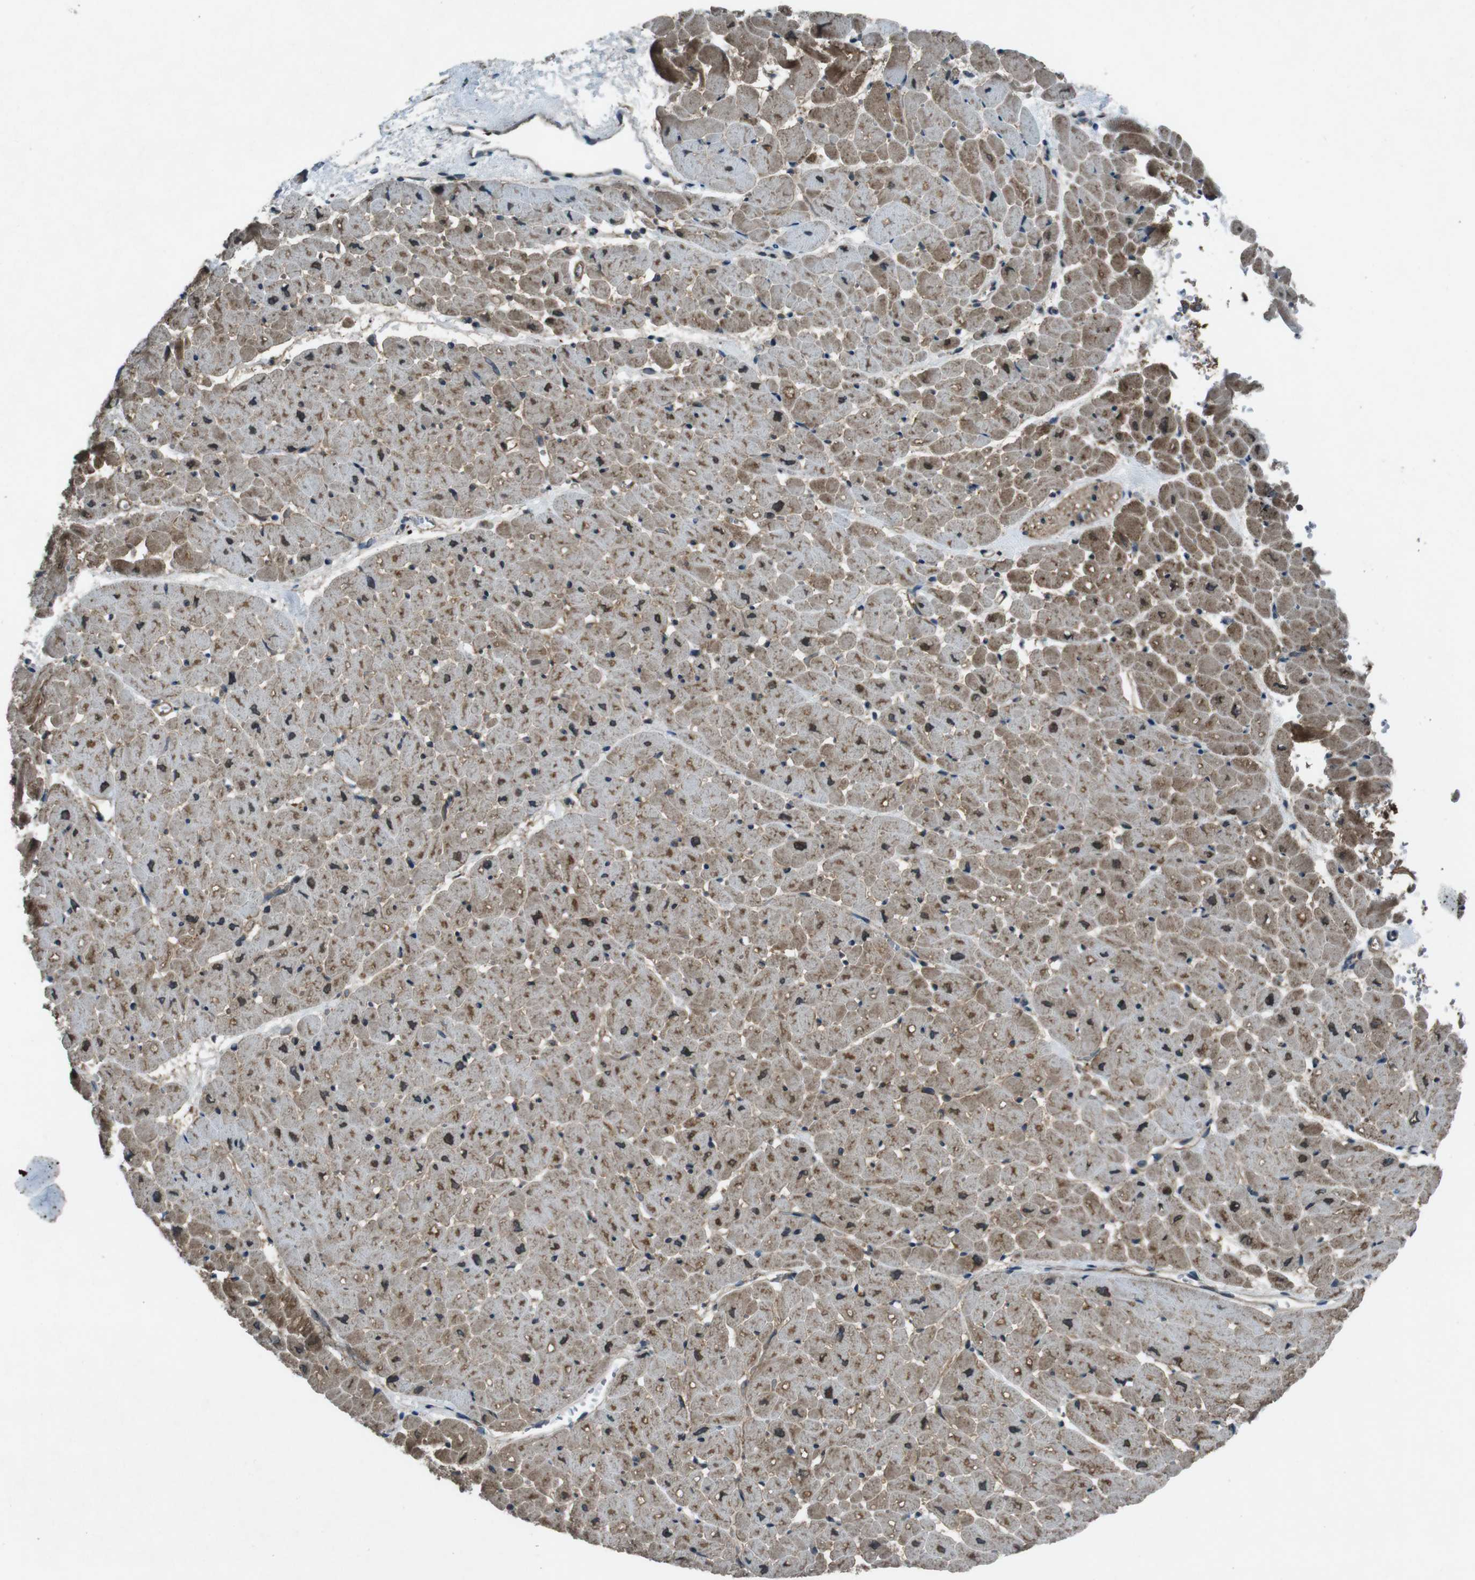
{"staining": {"intensity": "moderate", "quantity": ">75%", "location": "cytoplasmic/membranous"}, "tissue": "heart muscle", "cell_type": "Cardiomyocytes", "image_type": "normal", "snomed": [{"axis": "morphology", "description": "Normal tissue, NOS"}, {"axis": "topography", "description": "Heart"}], "caption": "IHC photomicrograph of unremarkable human heart muscle stained for a protein (brown), which shows medium levels of moderate cytoplasmic/membranous staining in about >75% of cardiomyocytes.", "gene": "SLC27A4", "patient": {"sex": "male", "age": 45}}